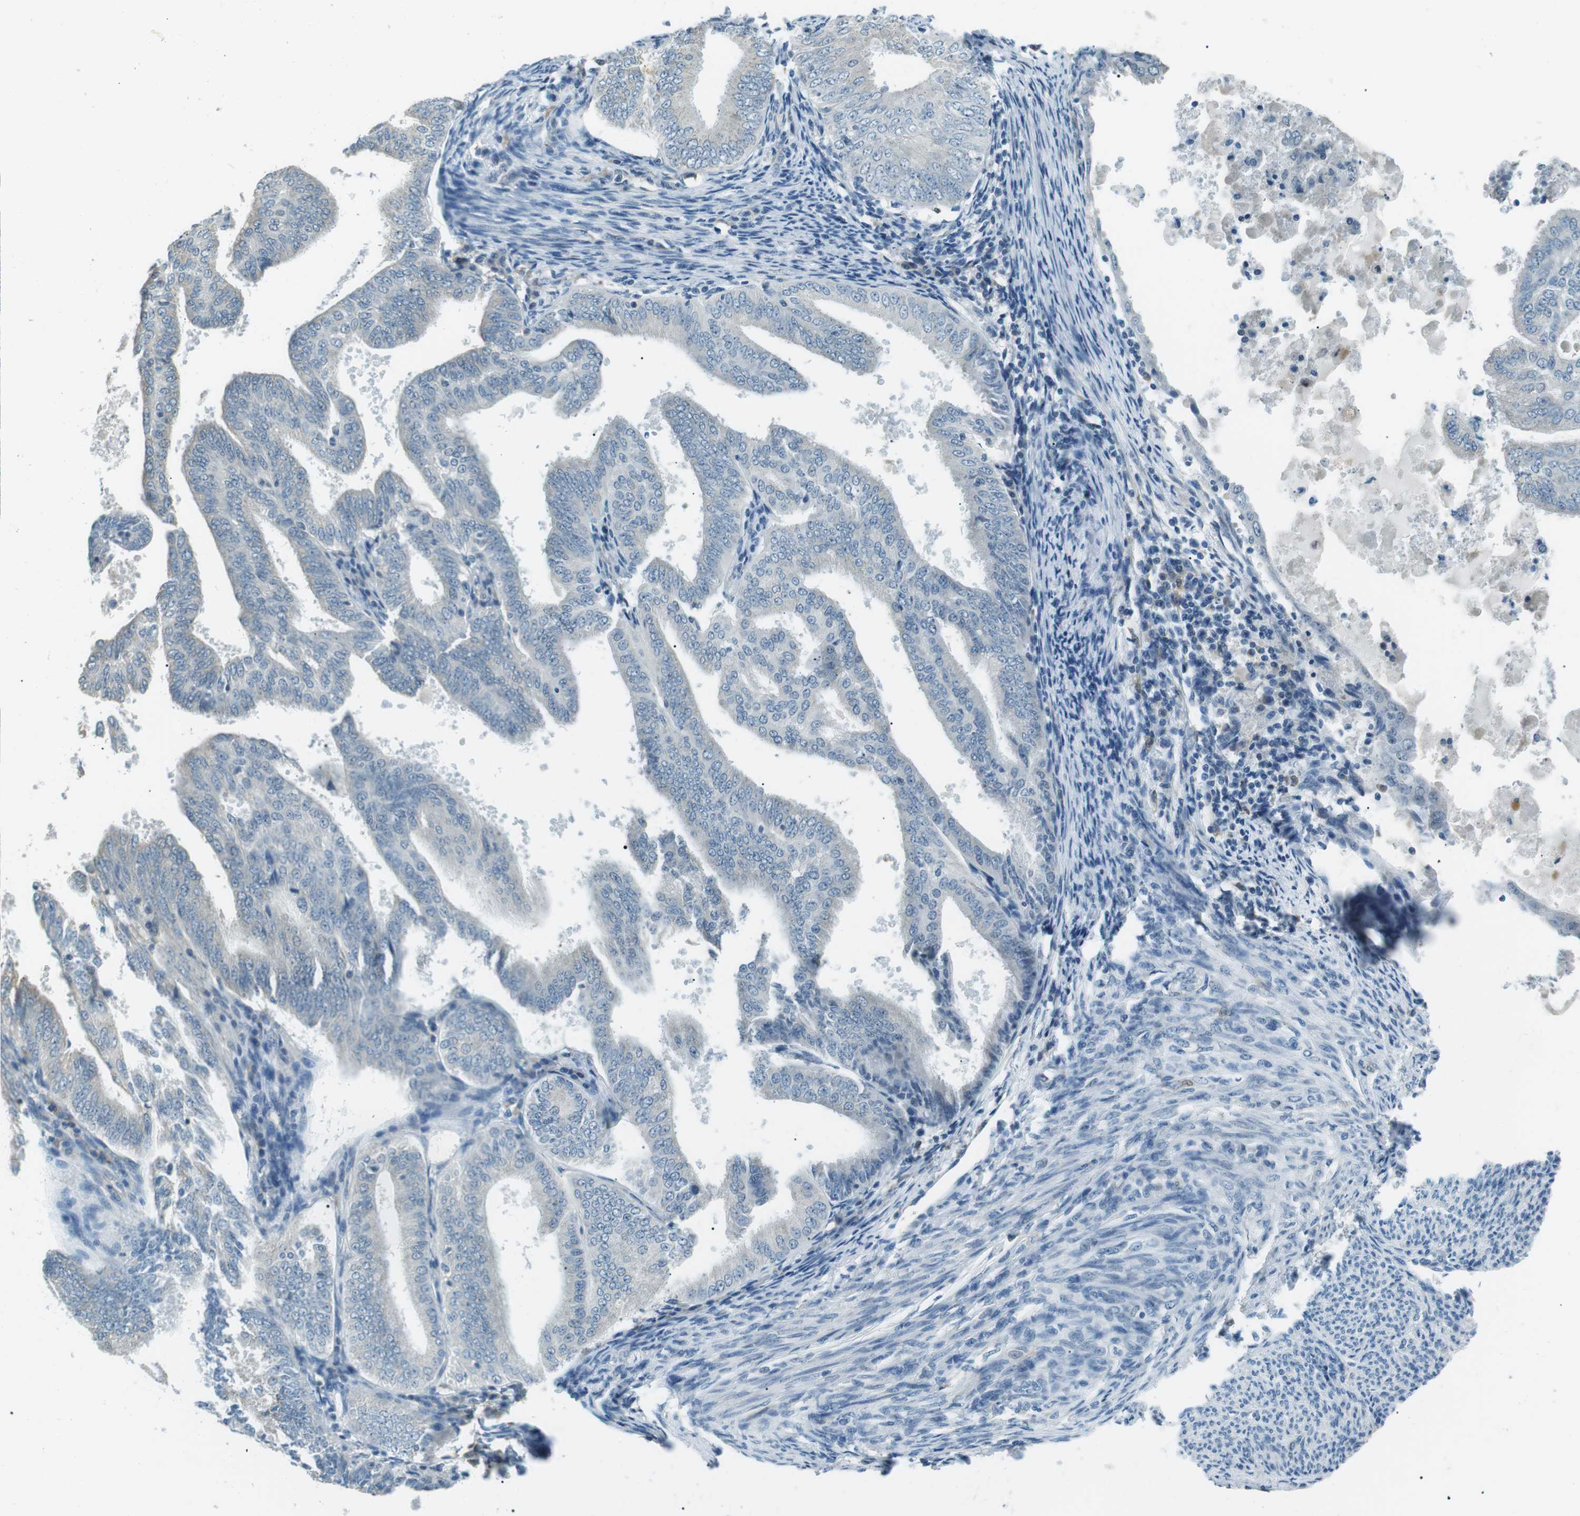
{"staining": {"intensity": "negative", "quantity": "none", "location": "none"}, "tissue": "endometrial cancer", "cell_type": "Tumor cells", "image_type": "cancer", "snomed": [{"axis": "morphology", "description": "Adenocarcinoma, NOS"}, {"axis": "topography", "description": "Endometrium"}], "caption": "An IHC histopathology image of endometrial cancer (adenocarcinoma) is shown. There is no staining in tumor cells of endometrial cancer (adenocarcinoma).", "gene": "SERPINB2", "patient": {"sex": "female", "age": 58}}